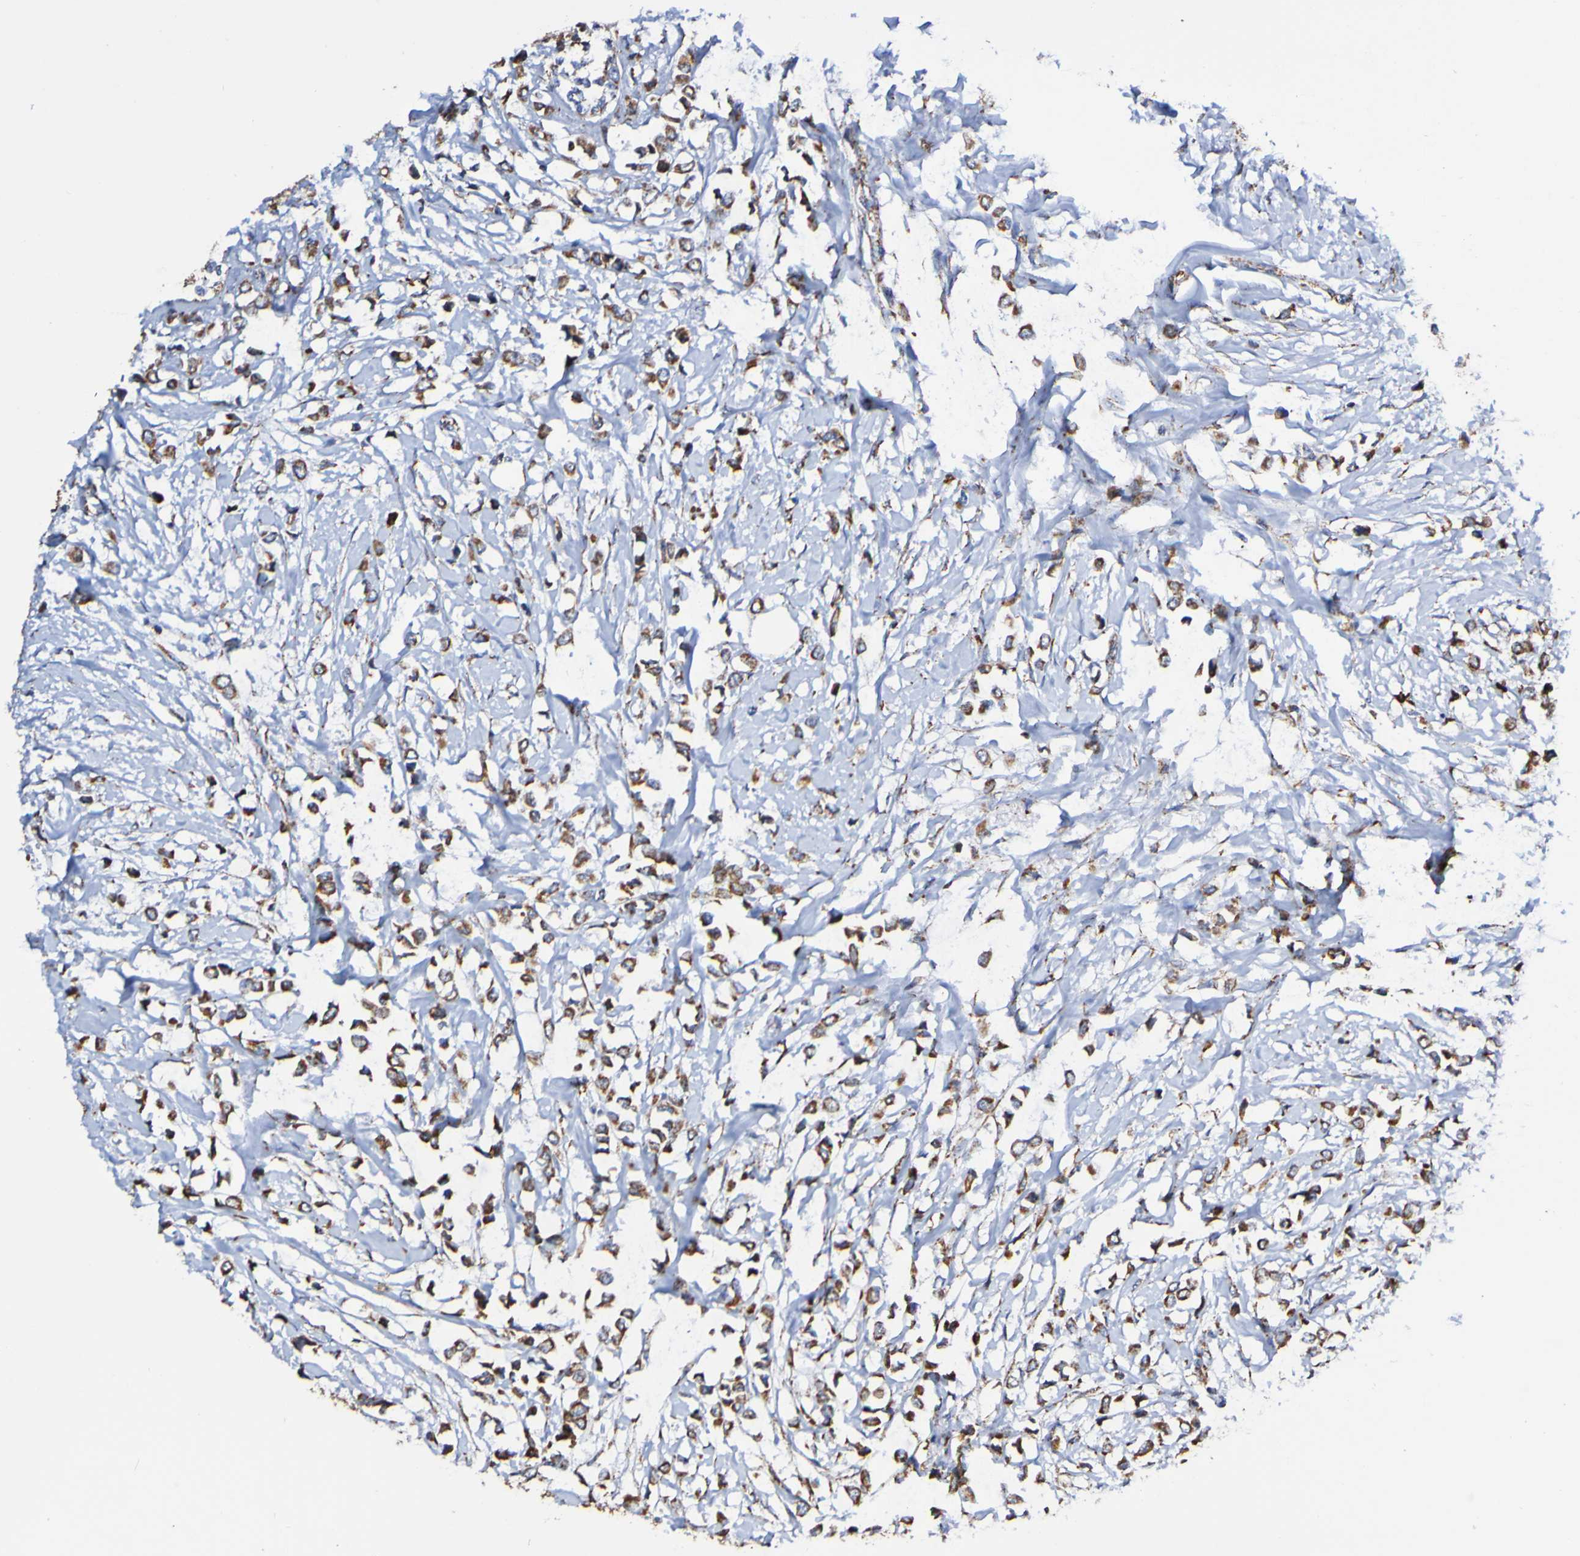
{"staining": {"intensity": "strong", "quantity": ">75%", "location": "cytoplasmic/membranous"}, "tissue": "breast cancer", "cell_type": "Tumor cells", "image_type": "cancer", "snomed": [{"axis": "morphology", "description": "Lobular carcinoma"}, {"axis": "topography", "description": "Breast"}], "caption": "A high amount of strong cytoplasmic/membranous staining is seen in about >75% of tumor cells in breast lobular carcinoma tissue.", "gene": "IL18R1", "patient": {"sex": "female", "age": 51}}